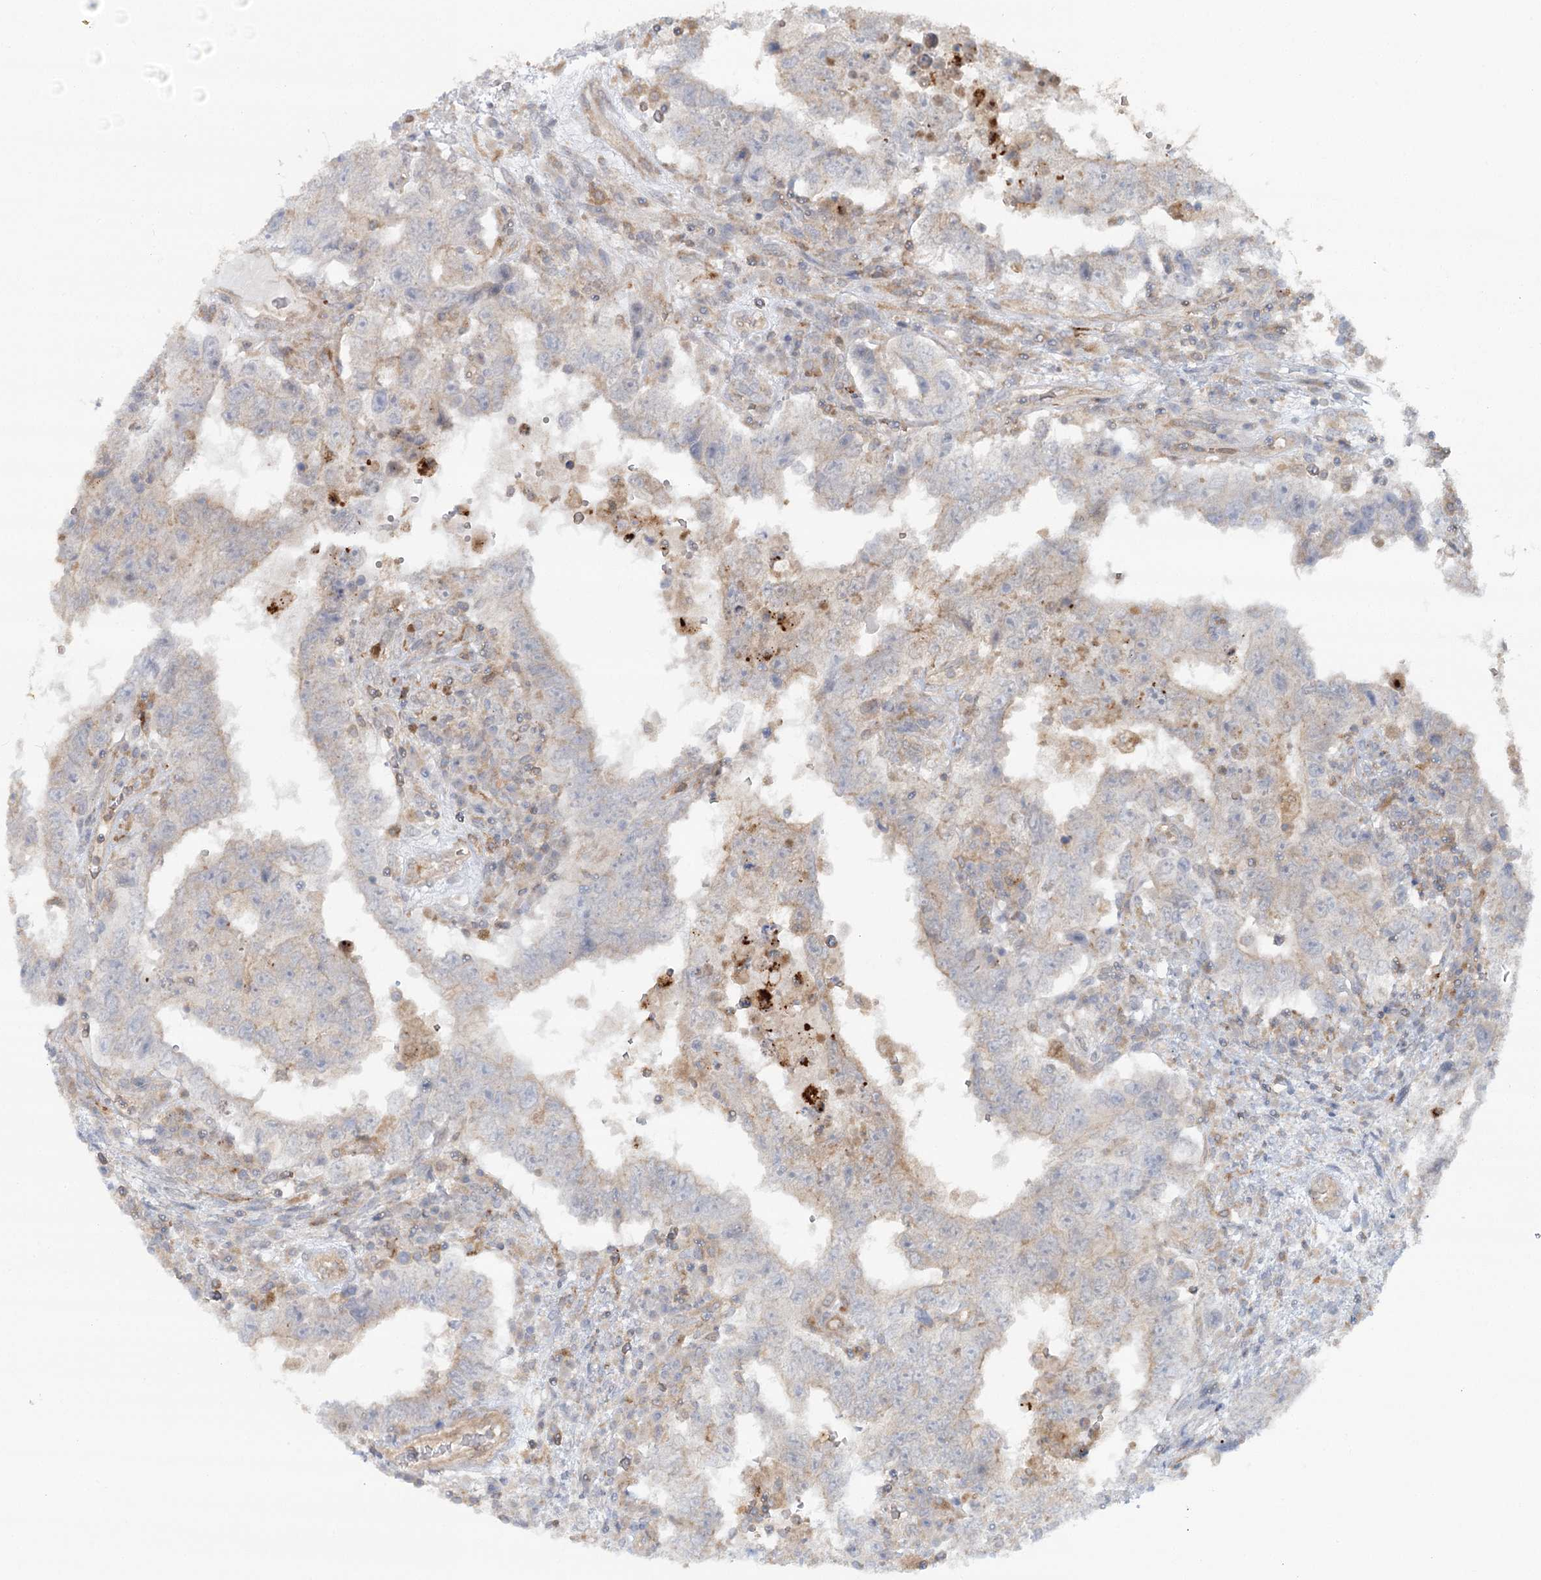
{"staining": {"intensity": "negative", "quantity": "none", "location": "none"}, "tissue": "testis cancer", "cell_type": "Tumor cells", "image_type": "cancer", "snomed": [{"axis": "morphology", "description": "Carcinoma, Embryonal, NOS"}, {"axis": "topography", "description": "Testis"}], "caption": "Human testis cancer (embryonal carcinoma) stained for a protein using immunohistochemistry (IHC) displays no expression in tumor cells.", "gene": "GBE1", "patient": {"sex": "male", "age": 26}}